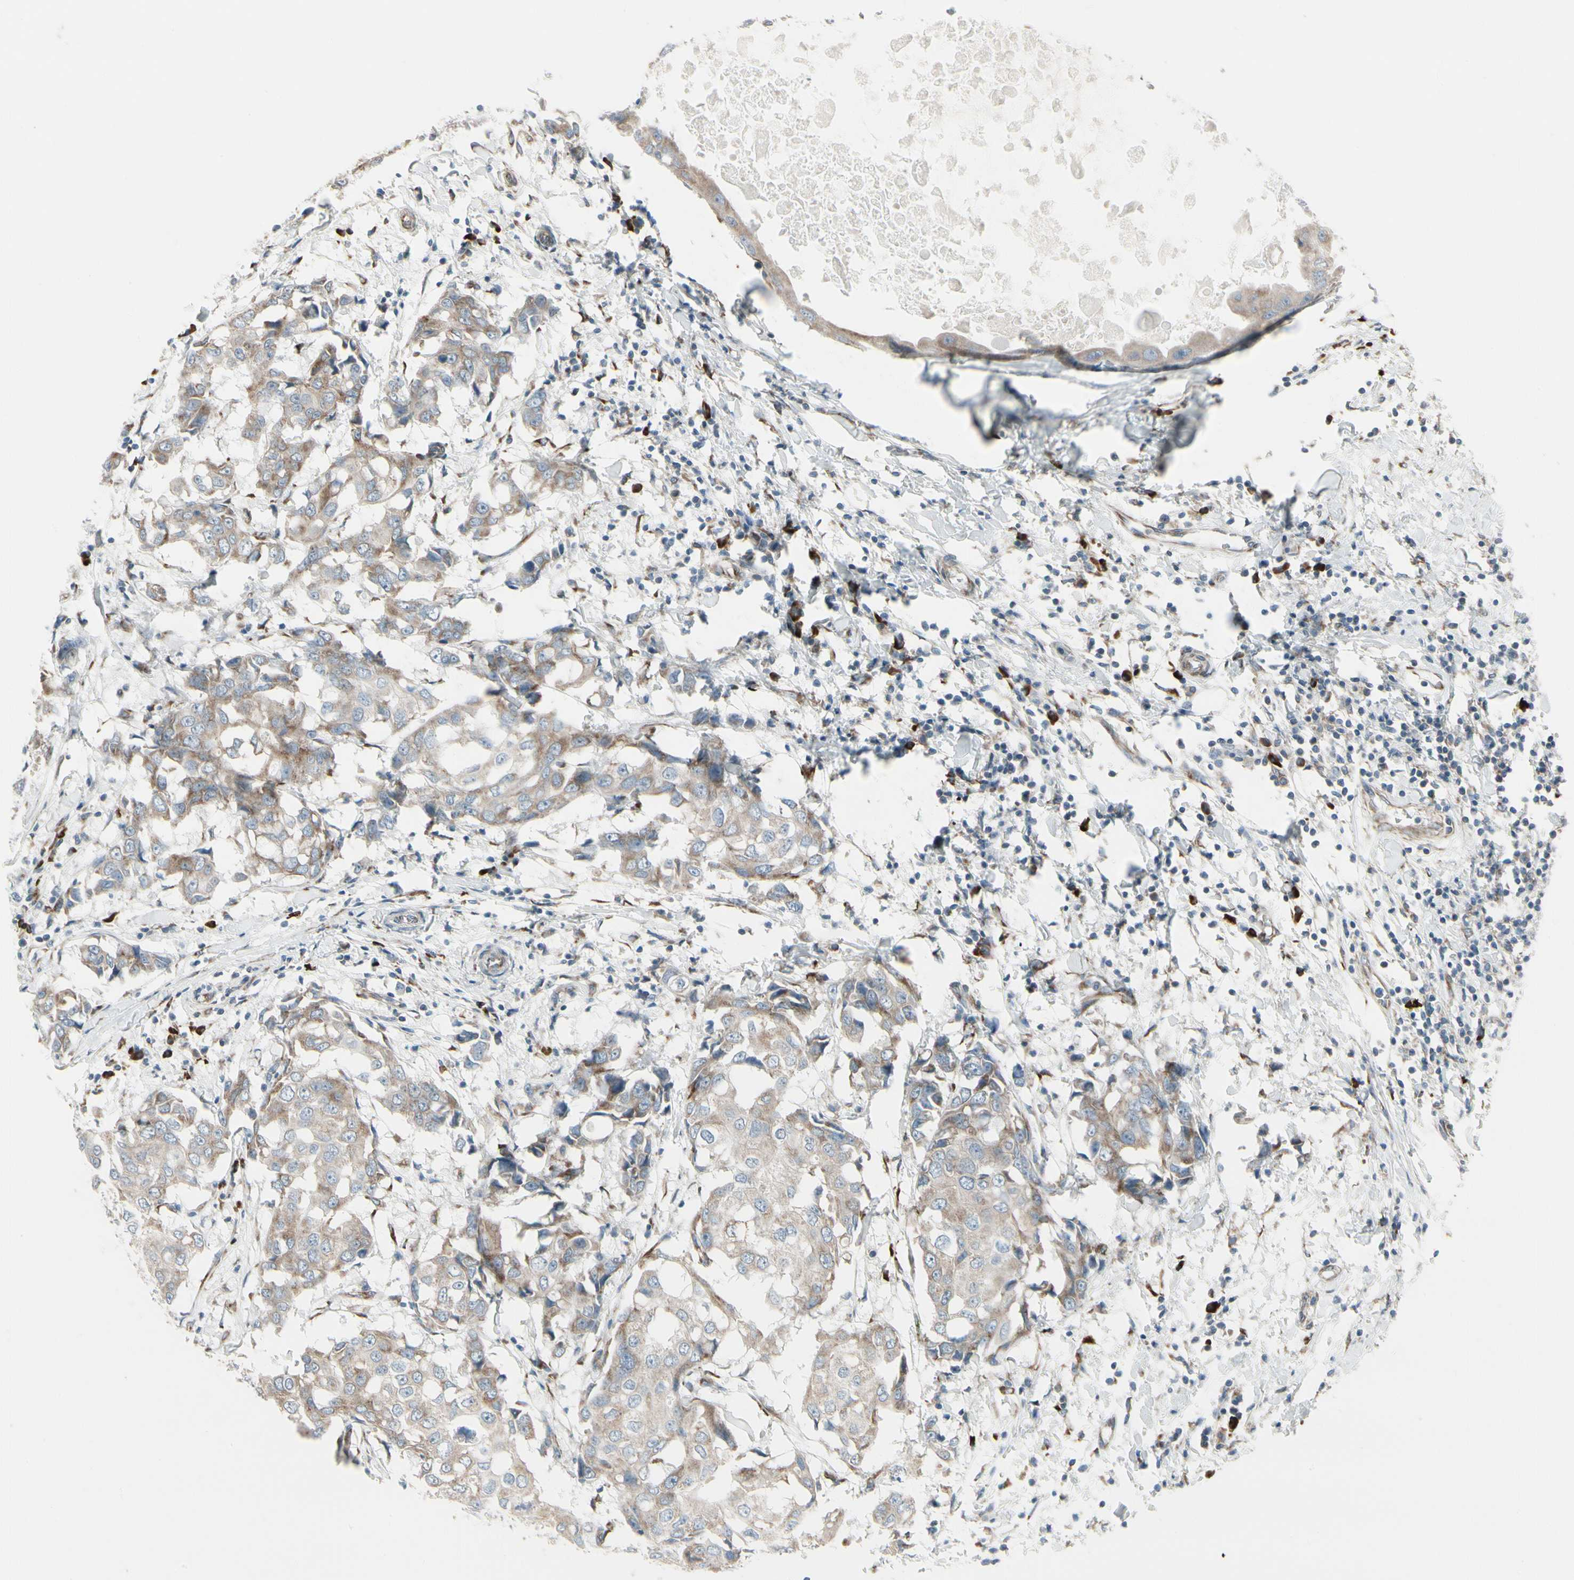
{"staining": {"intensity": "weak", "quantity": ">75%", "location": "cytoplasmic/membranous"}, "tissue": "breast cancer", "cell_type": "Tumor cells", "image_type": "cancer", "snomed": [{"axis": "morphology", "description": "Duct carcinoma"}, {"axis": "topography", "description": "Breast"}], "caption": "There is low levels of weak cytoplasmic/membranous expression in tumor cells of breast intraductal carcinoma, as demonstrated by immunohistochemical staining (brown color).", "gene": "FNDC3A", "patient": {"sex": "female", "age": 27}}